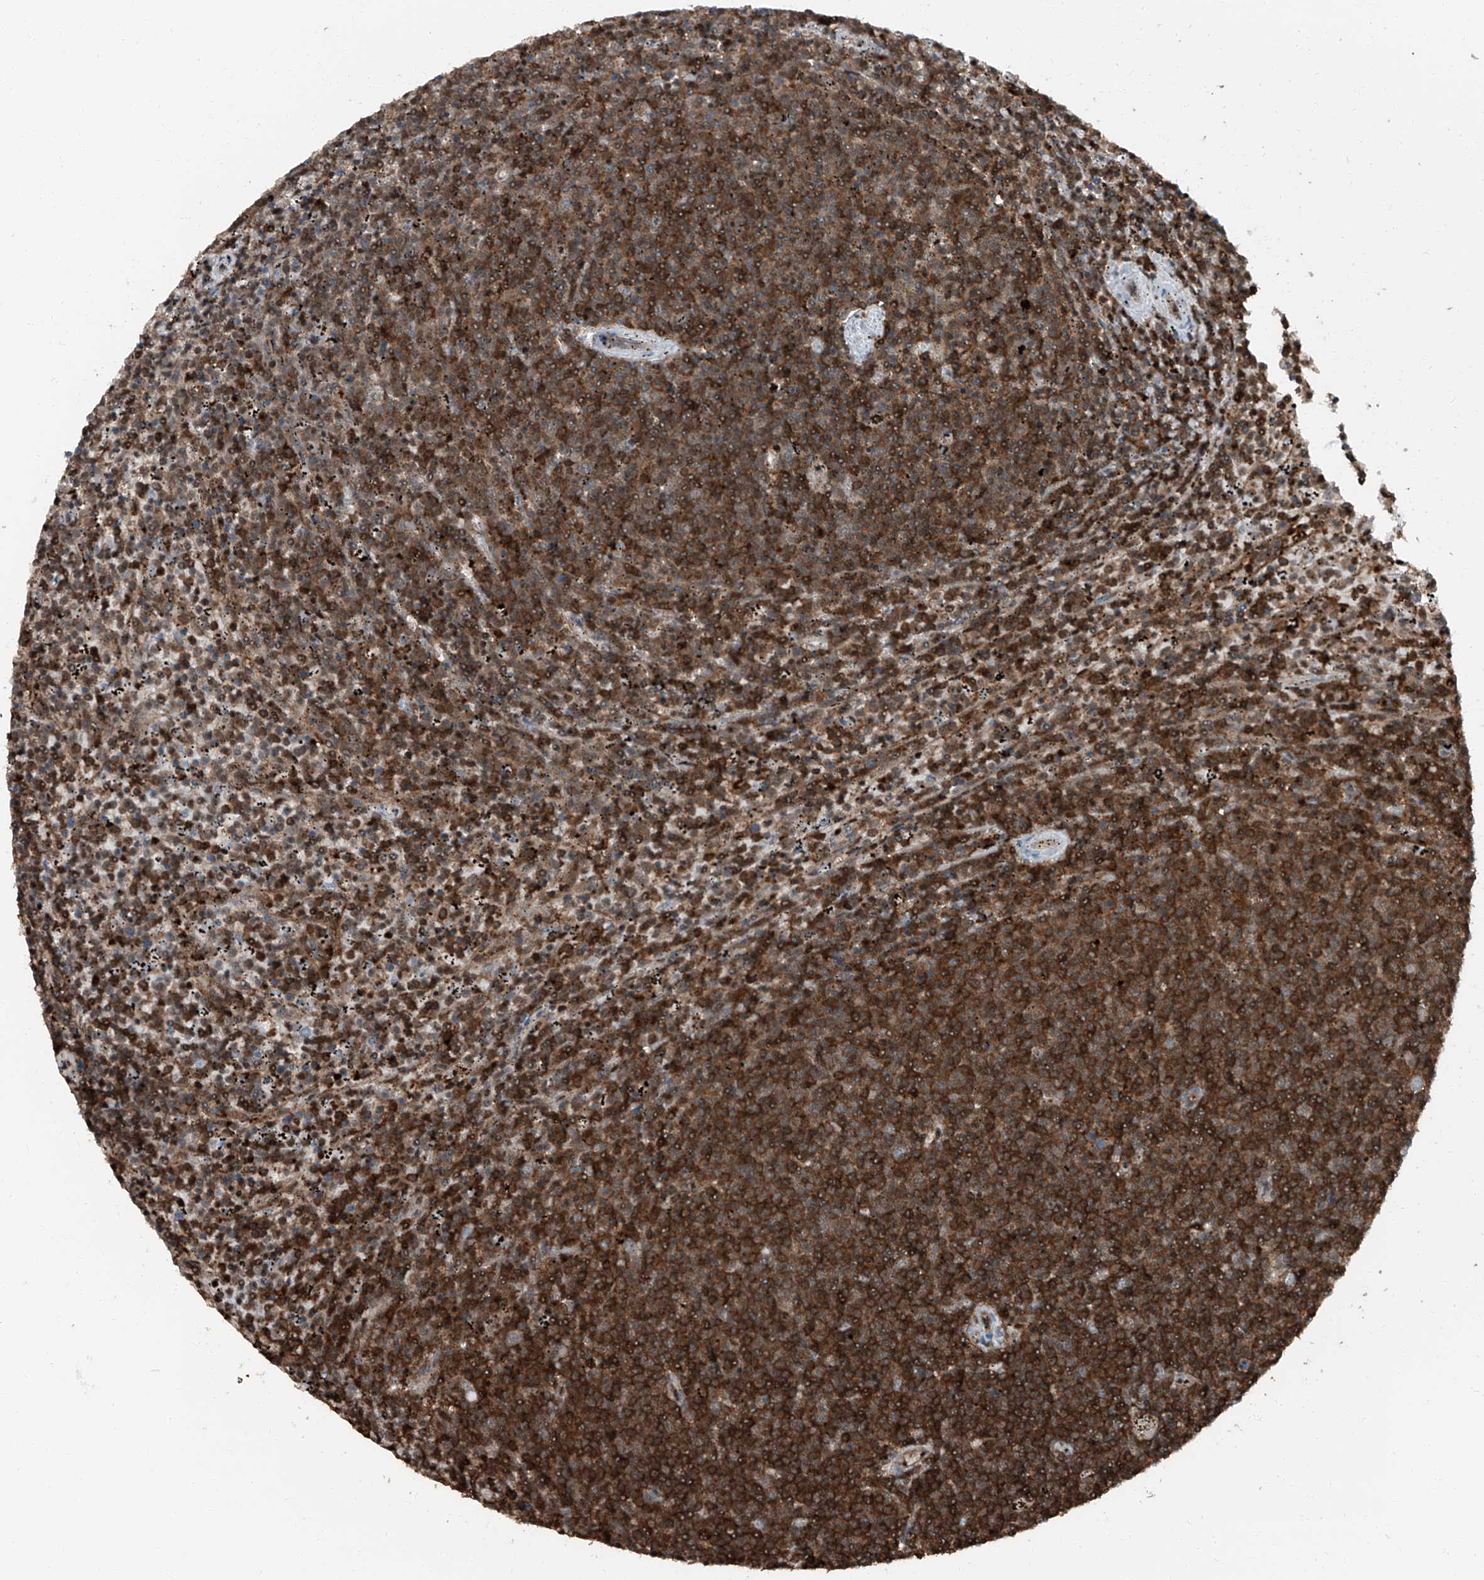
{"staining": {"intensity": "strong", "quantity": ">75%", "location": "cytoplasmic/membranous"}, "tissue": "lymphoma", "cell_type": "Tumor cells", "image_type": "cancer", "snomed": [{"axis": "morphology", "description": "Malignant lymphoma, non-Hodgkin's type, Low grade"}, {"axis": "topography", "description": "Spleen"}], "caption": "A brown stain shows strong cytoplasmic/membranous expression of a protein in malignant lymphoma, non-Hodgkin's type (low-grade) tumor cells. (DAB IHC with brightfield microscopy, high magnification).", "gene": "PSMB10", "patient": {"sex": "female", "age": 50}}